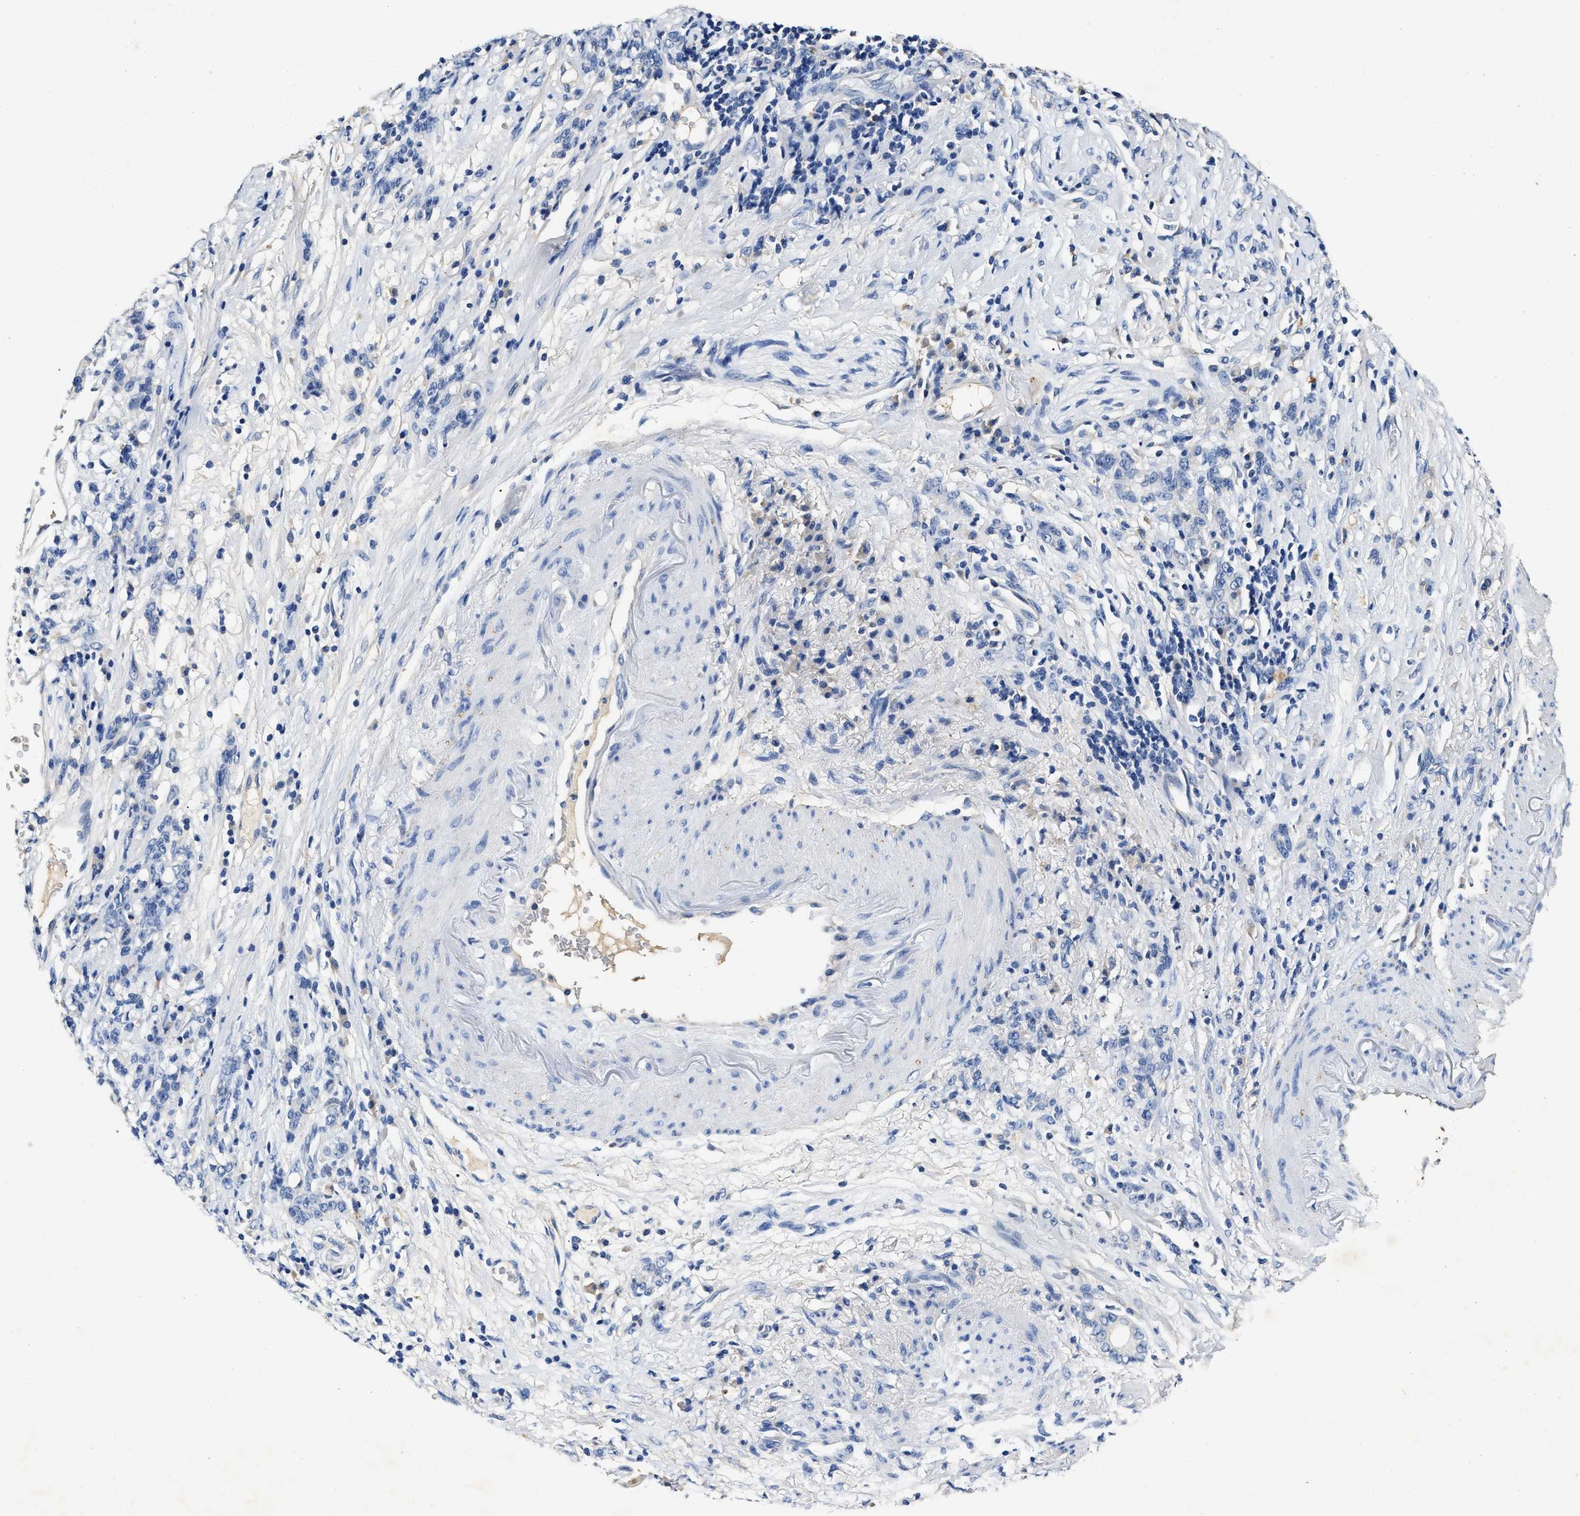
{"staining": {"intensity": "negative", "quantity": "none", "location": "none"}, "tissue": "stomach cancer", "cell_type": "Tumor cells", "image_type": "cancer", "snomed": [{"axis": "morphology", "description": "Adenocarcinoma, NOS"}, {"axis": "topography", "description": "Stomach, lower"}], "caption": "DAB (3,3'-diaminobenzidine) immunohistochemical staining of stomach cancer reveals no significant staining in tumor cells. (Brightfield microscopy of DAB immunohistochemistry at high magnification).", "gene": "SLCO2B1", "patient": {"sex": "male", "age": 88}}